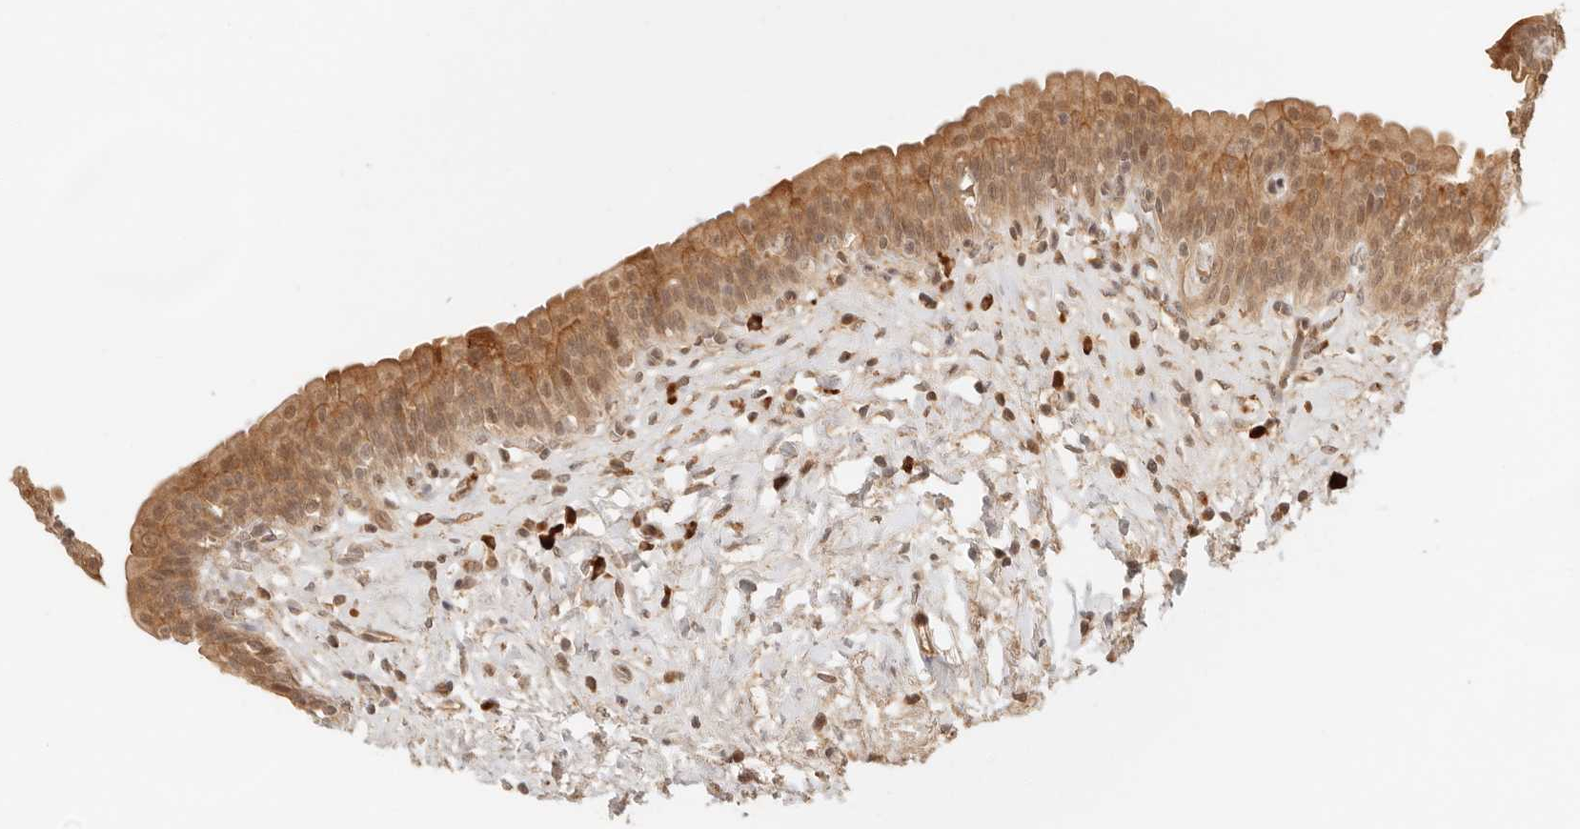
{"staining": {"intensity": "moderate", "quantity": ">75%", "location": "cytoplasmic/membranous"}, "tissue": "urinary bladder", "cell_type": "Urothelial cells", "image_type": "normal", "snomed": [{"axis": "morphology", "description": "Normal tissue, NOS"}, {"axis": "topography", "description": "Urinary bladder"}], "caption": "Immunohistochemistry (IHC) (DAB) staining of unremarkable human urinary bladder reveals moderate cytoplasmic/membranous protein staining in approximately >75% of urothelial cells.", "gene": "BAALC", "patient": {"sex": "male", "age": 83}}